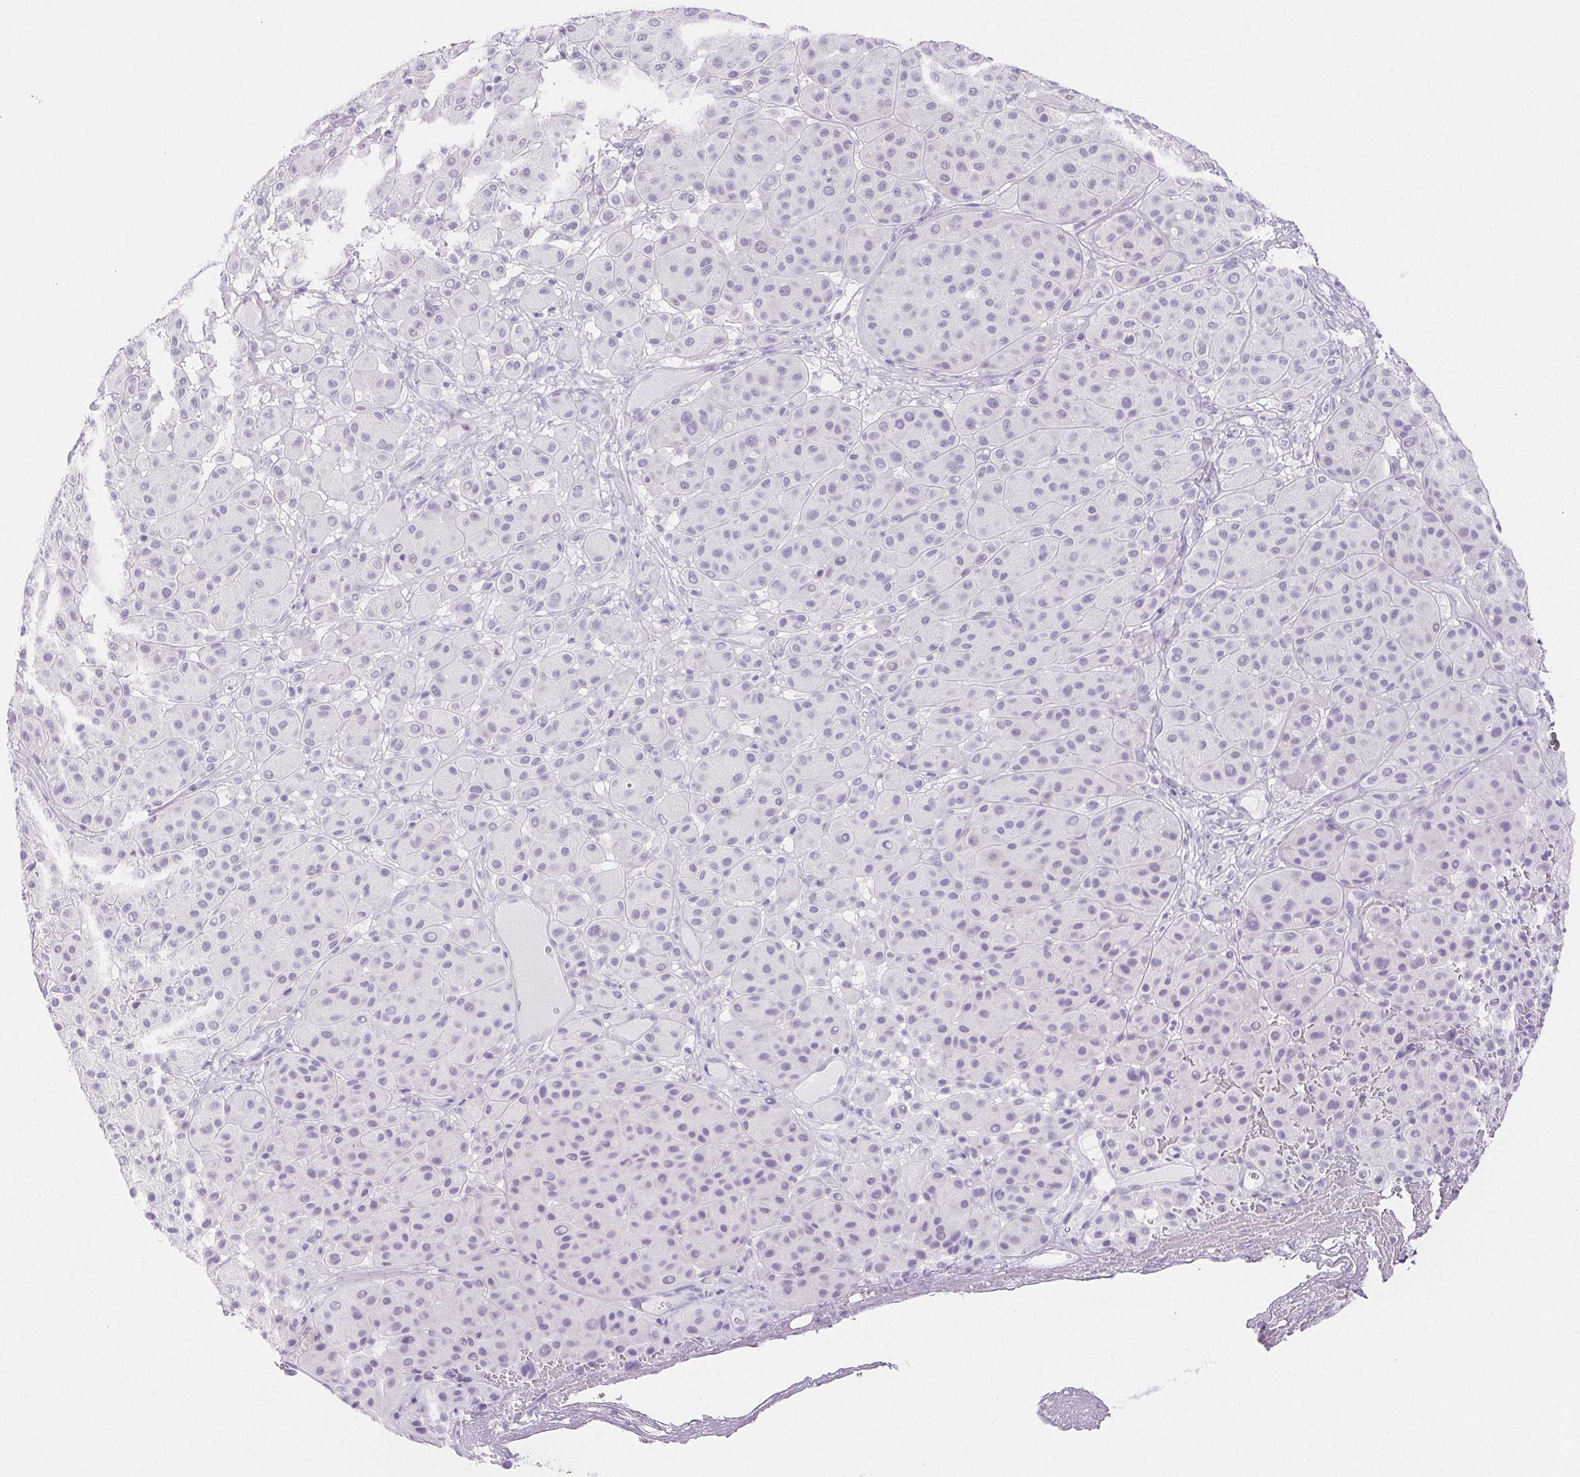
{"staining": {"intensity": "negative", "quantity": "none", "location": "none"}, "tissue": "melanoma", "cell_type": "Tumor cells", "image_type": "cancer", "snomed": [{"axis": "morphology", "description": "Malignant melanoma, Metastatic site"}, {"axis": "topography", "description": "Smooth muscle"}], "caption": "Immunohistochemistry (IHC) of malignant melanoma (metastatic site) demonstrates no expression in tumor cells.", "gene": "SPRR3", "patient": {"sex": "male", "age": 41}}